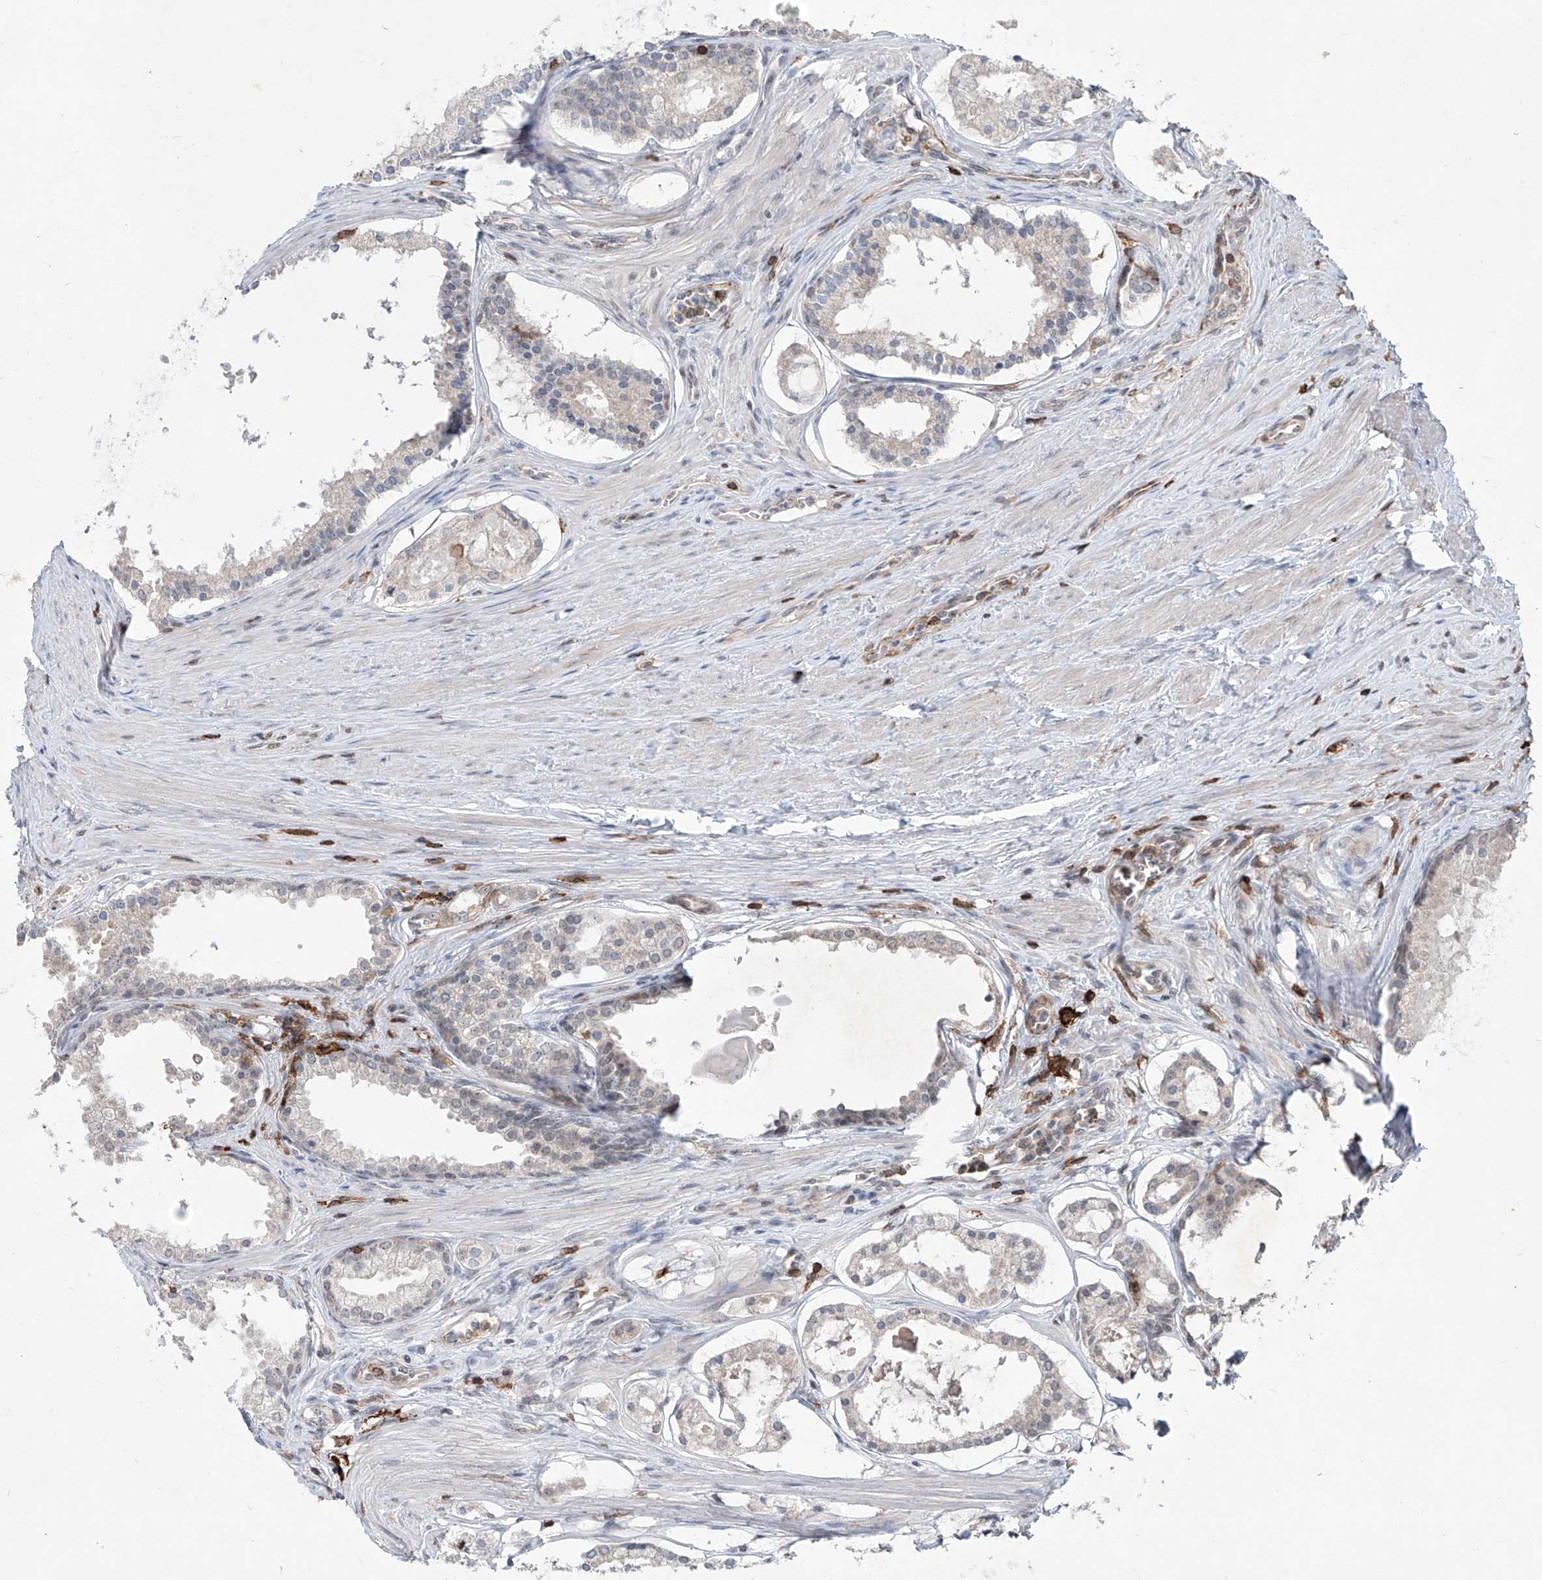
{"staining": {"intensity": "negative", "quantity": "none", "location": "none"}, "tissue": "prostate cancer", "cell_type": "Tumor cells", "image_type": "cancer", "snomed": [{"axis": "morphology", "description": "Adenocarcinoma, High grade"}, {"axis": "topography", "description": "Prostate"}], "caption": "The immunohistochemistry image has no significant staining in tumor cells of prostate cancer (high-grade adenocarcinoma) tissue.", "gene": "ZBTB48", "patient": {"sex": "male", "age": 68}}